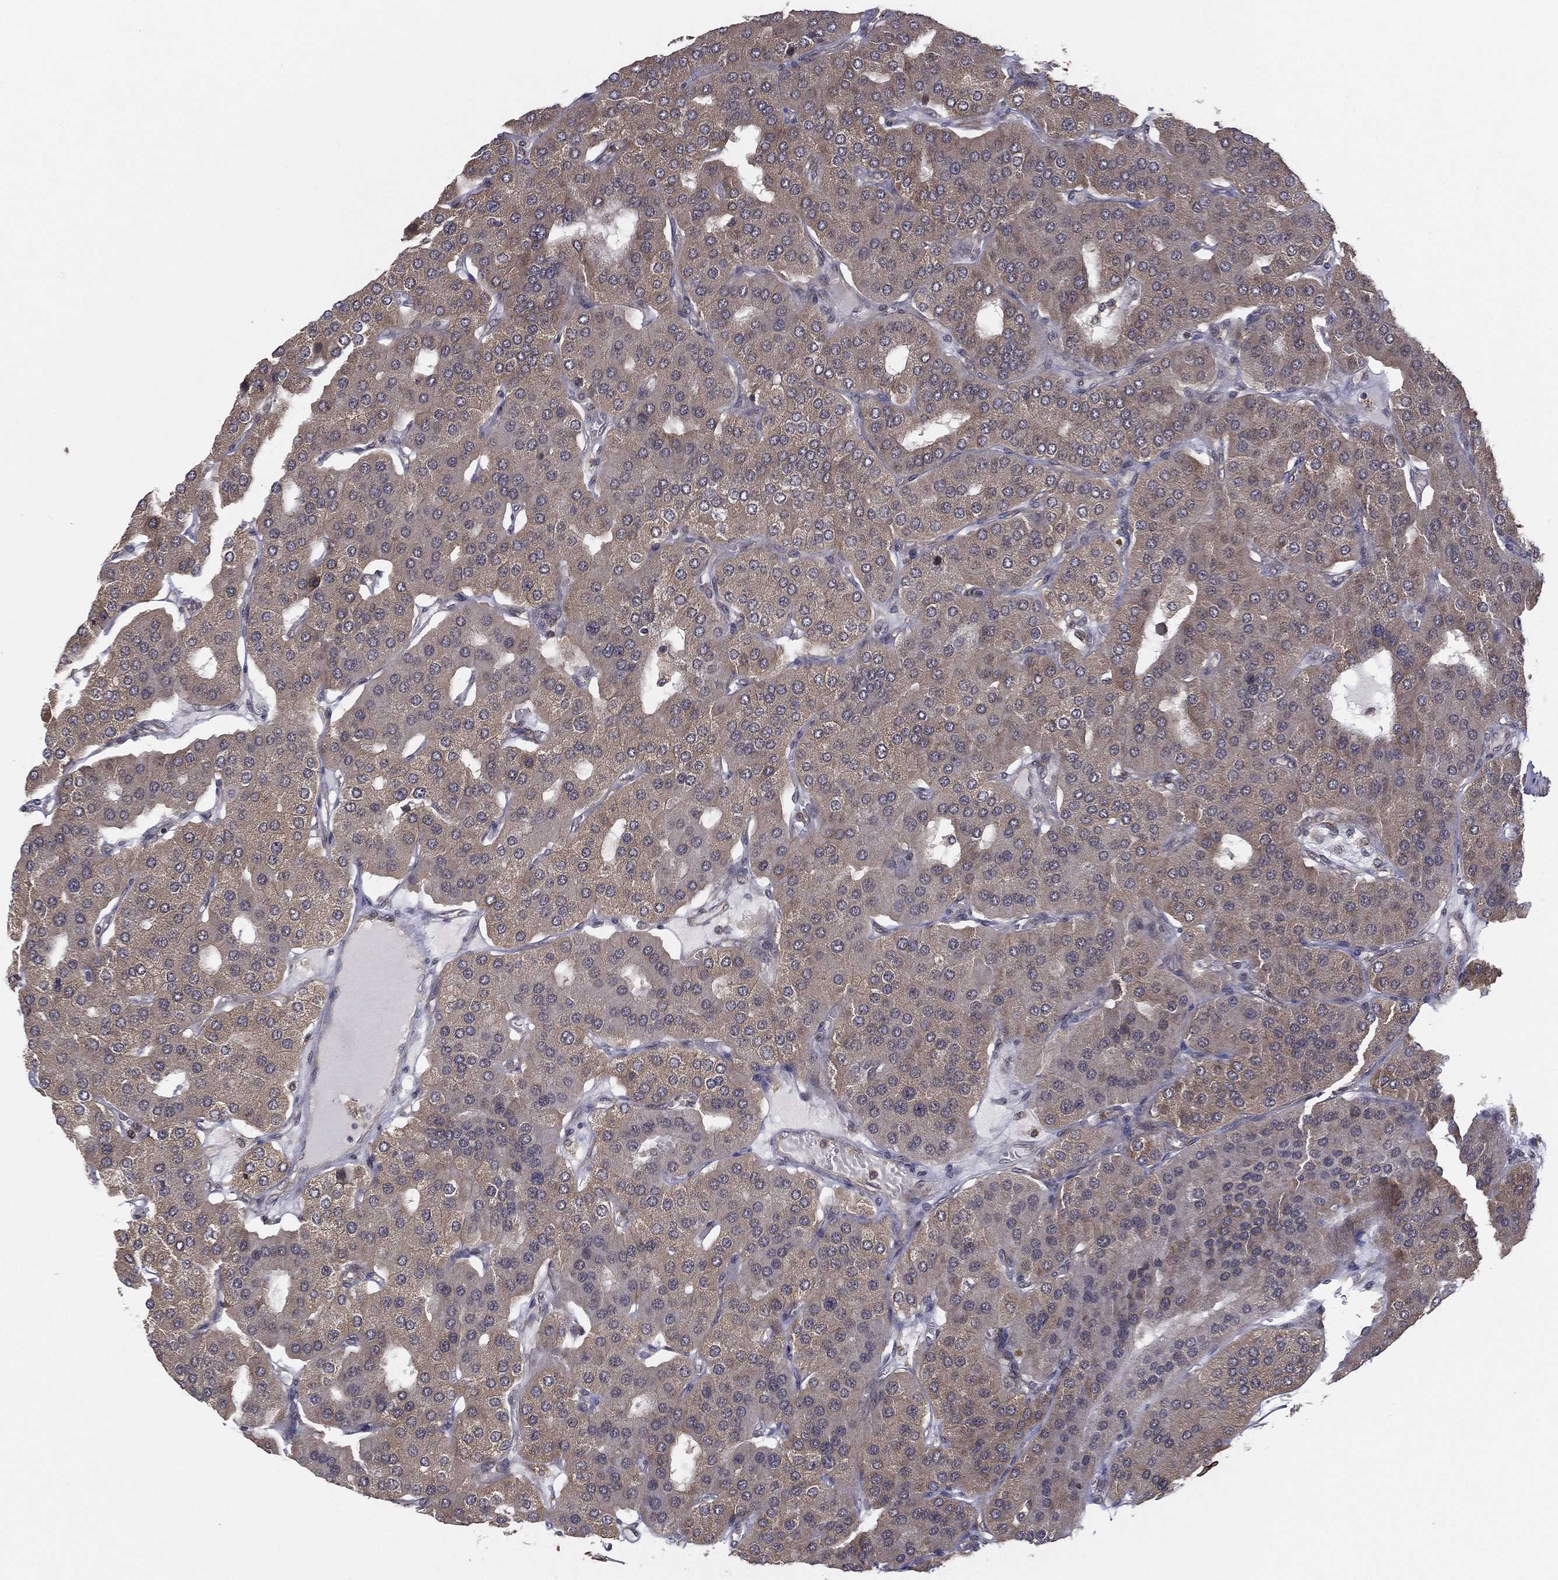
{"staining": {"intensity": "weak", "quantity": "<25%", "location": "cytoplasmic/membranous"}, "tissue": "parathyroid gland", "cell_type": "Glandular cells", "image_type": "normal", "snomed": [{"axis": "morphology", "description": "Normal tissue, NOS"}, {"axis": "morphology", "description": "Adenoma, NOS"}, {"axis": "topography", "description": "Parathyroid gland"}], "caption": "Immunohistochemical staining of normal parathyroid gland reveals no significant positivity in glandular cells. (DAB immunohistochemistry (IHC) visualized using brightfield microscopy, high magnification).", "gene": "UACA", "patient": {"sex": "female", "age": 86}}